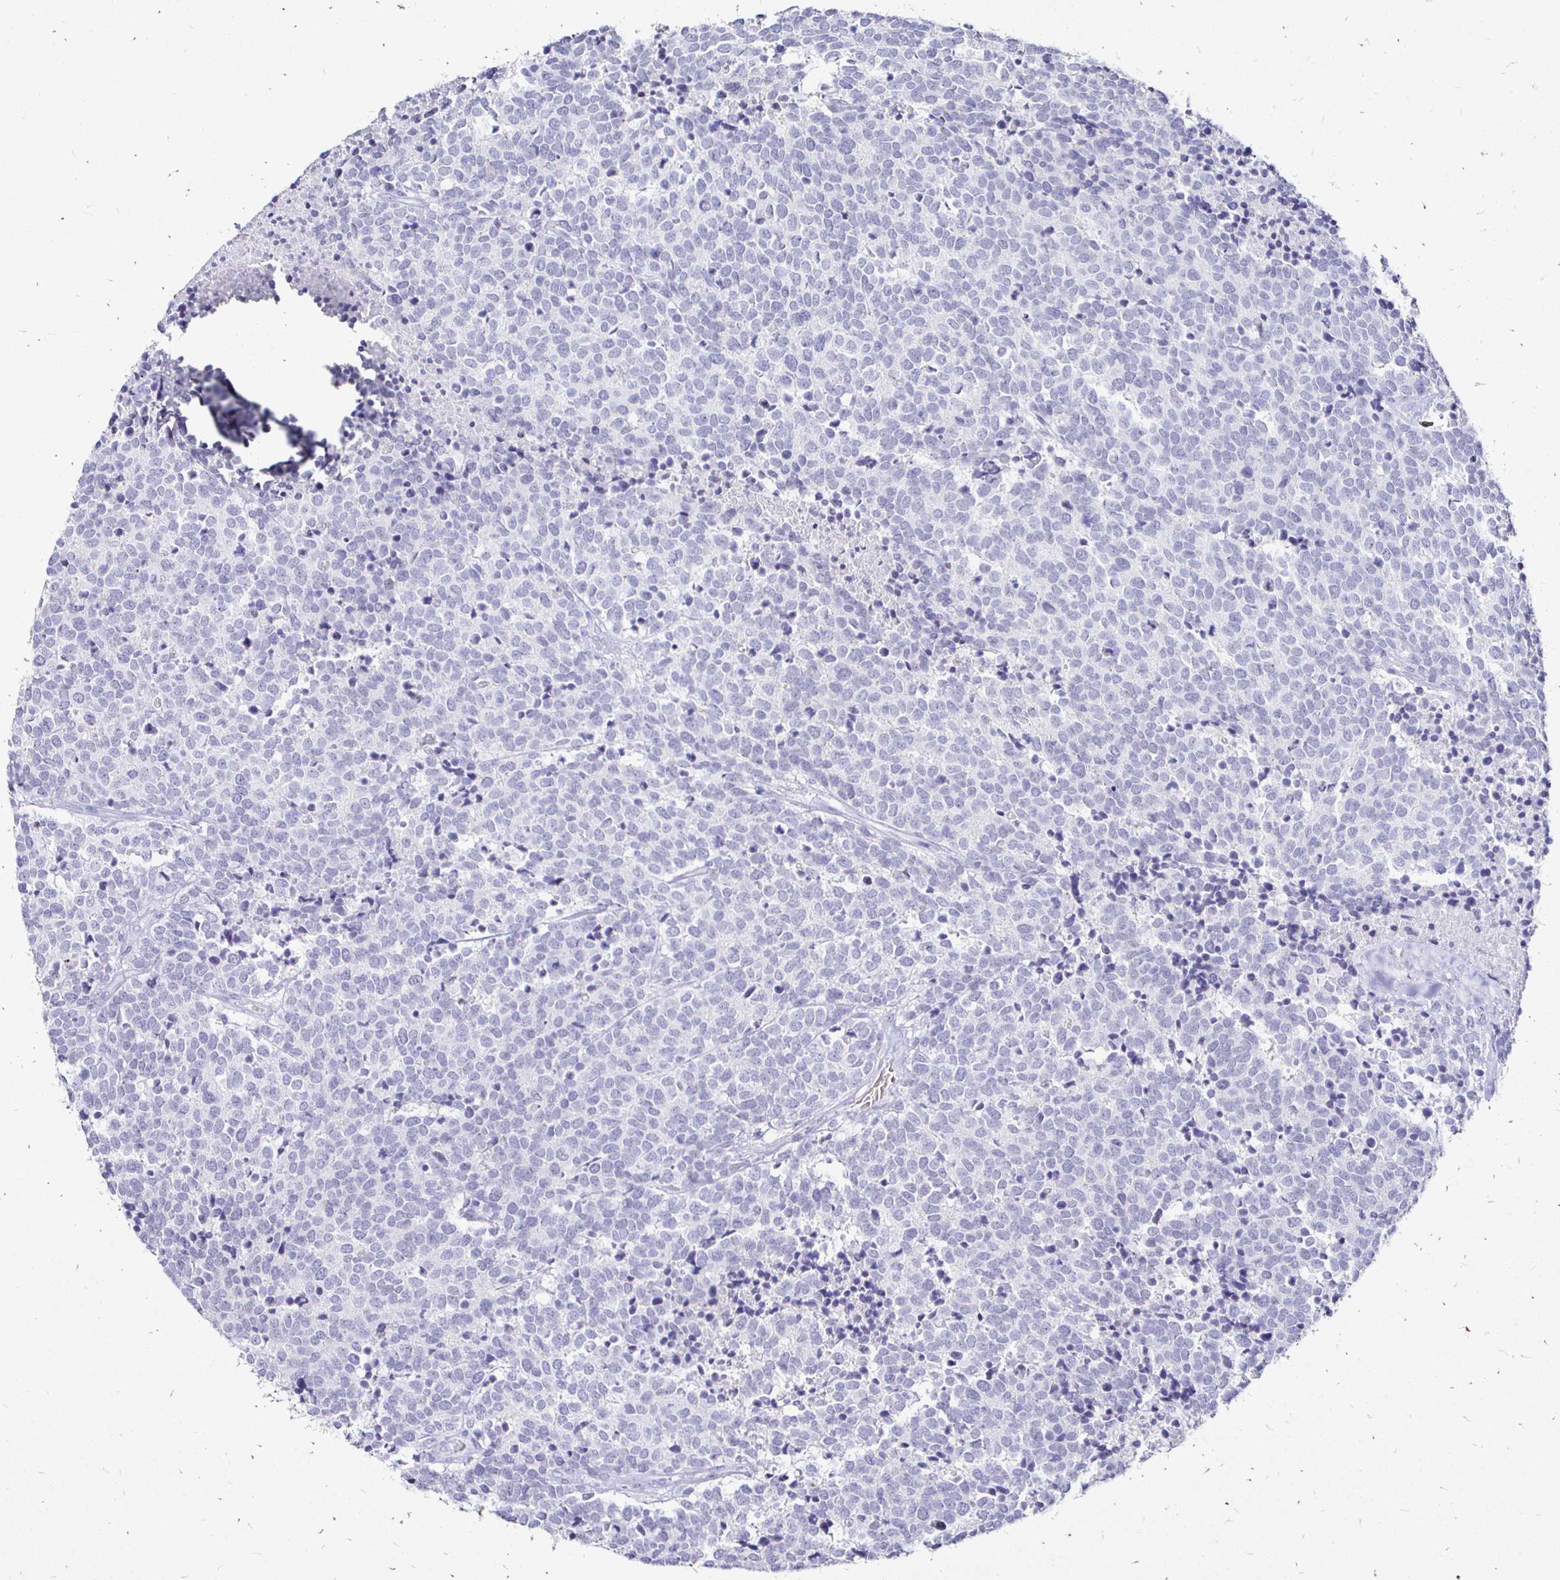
{"staining": {"intensity": "negative", "quantity": "none", "location": "none"}, "tissue": "carcinoid", "cell_type": "Tumor cells", "image_type": "cancer", "snomed": [{"axis": "morphology", "description": "Carcinoid, malignant, NOS"}, {"axis": "topography", "description": "Skin"}], "caption": "The histopathology image demonstrates no staining of tumor cells in carcinoid.", "gene": "IRGC", "patient": {"sex": "female", "age": 79}}